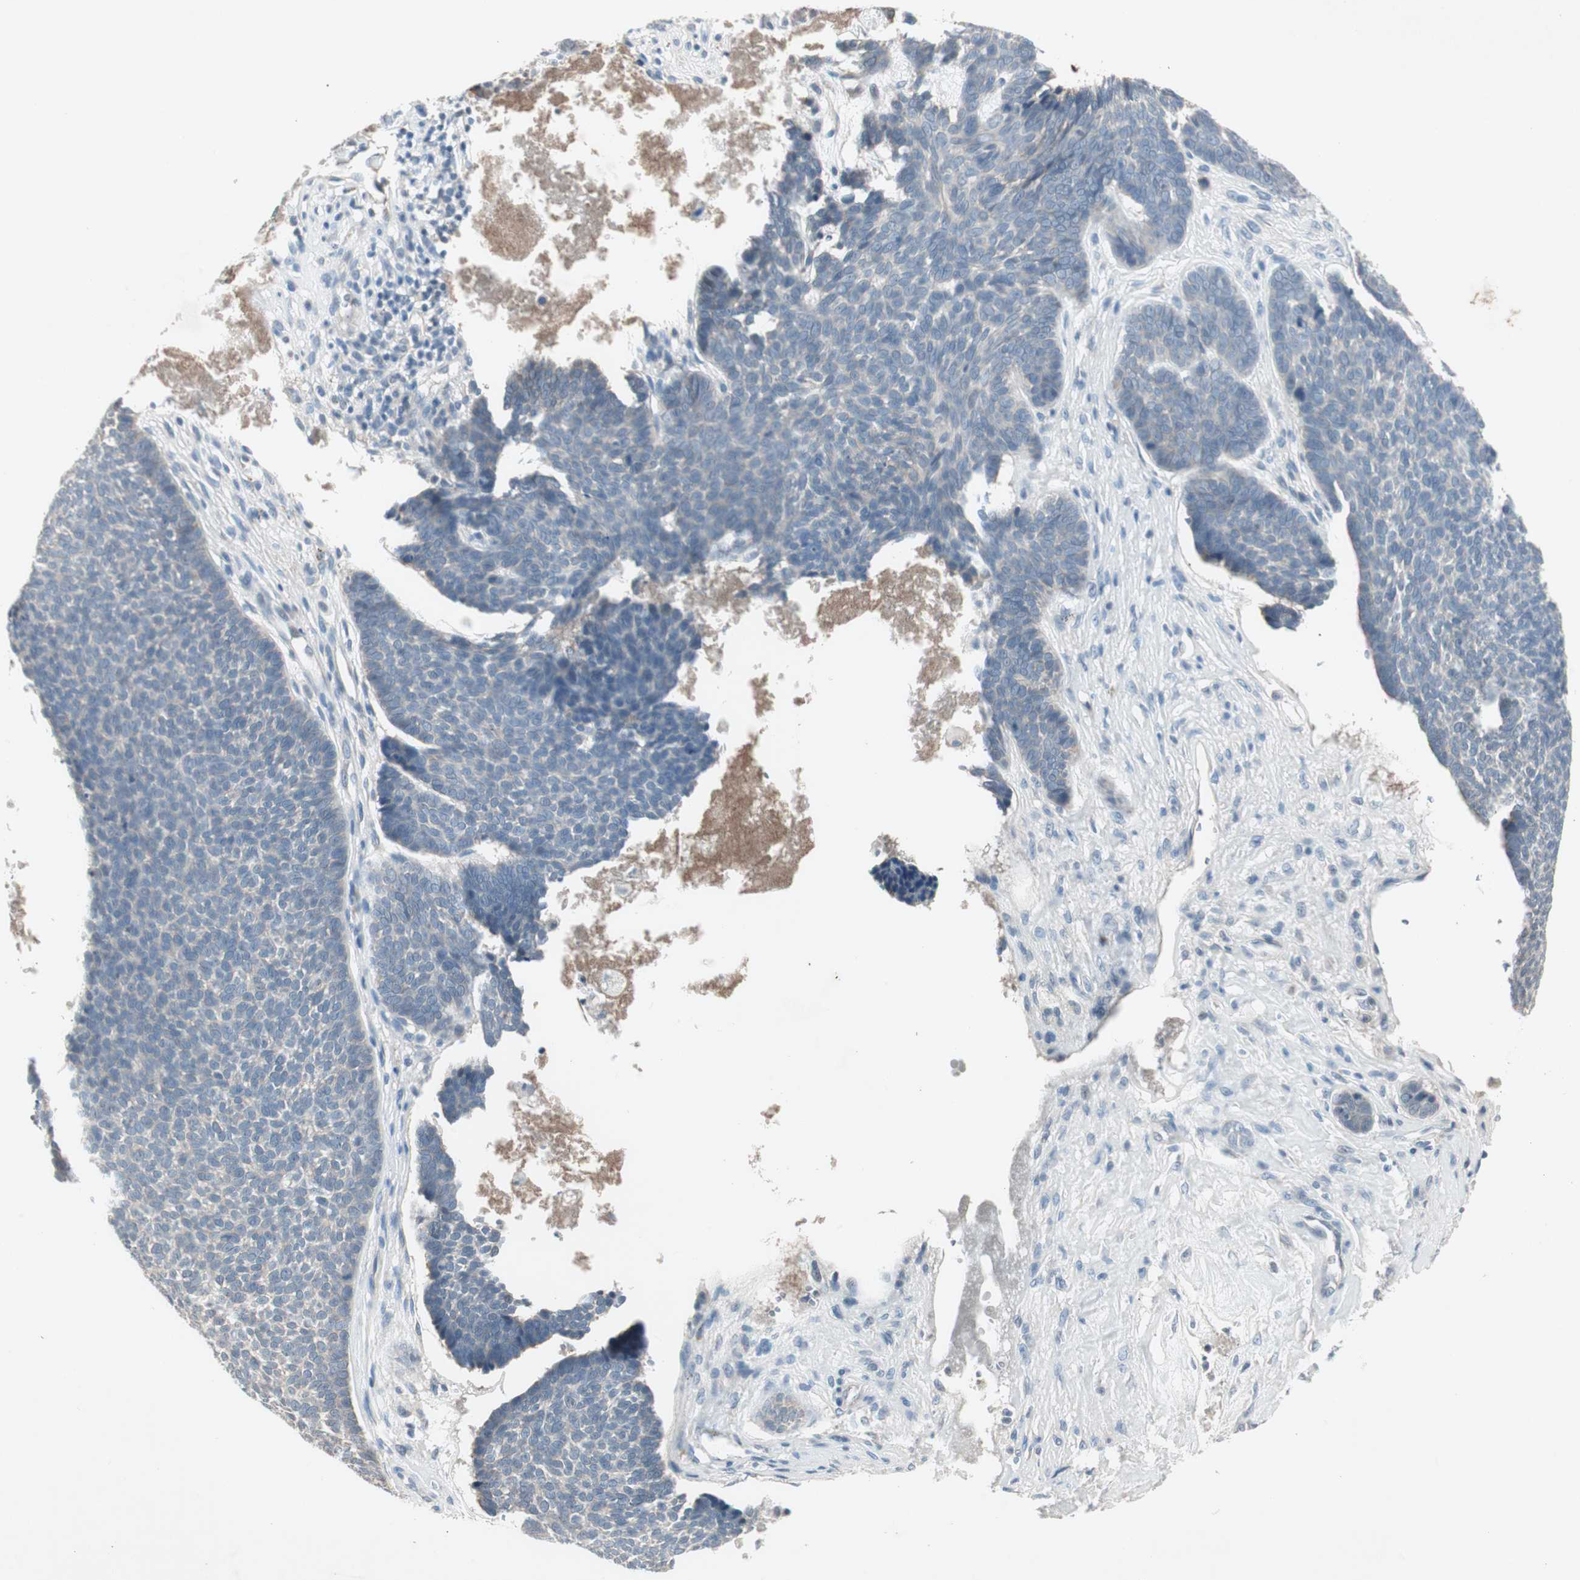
{"staining": {"intensity": "negative", "quantity": "none", "location": "none"}, "tissue": "skin cancer", "cell_type": "Tumor cells", "image_type": "cancer", "snomed": [{"axis": "morphology", "description": "Basal cell carcinoma"}, {"axis": "topography", "description": "Skin"}], "caption": "Human skin cancer stained for a protein using immunohistochemistry (IHC) exhibits no staining in tumor cells.", "gene": "ITGB4", "patient": {"sex": "male", "age": 84}}